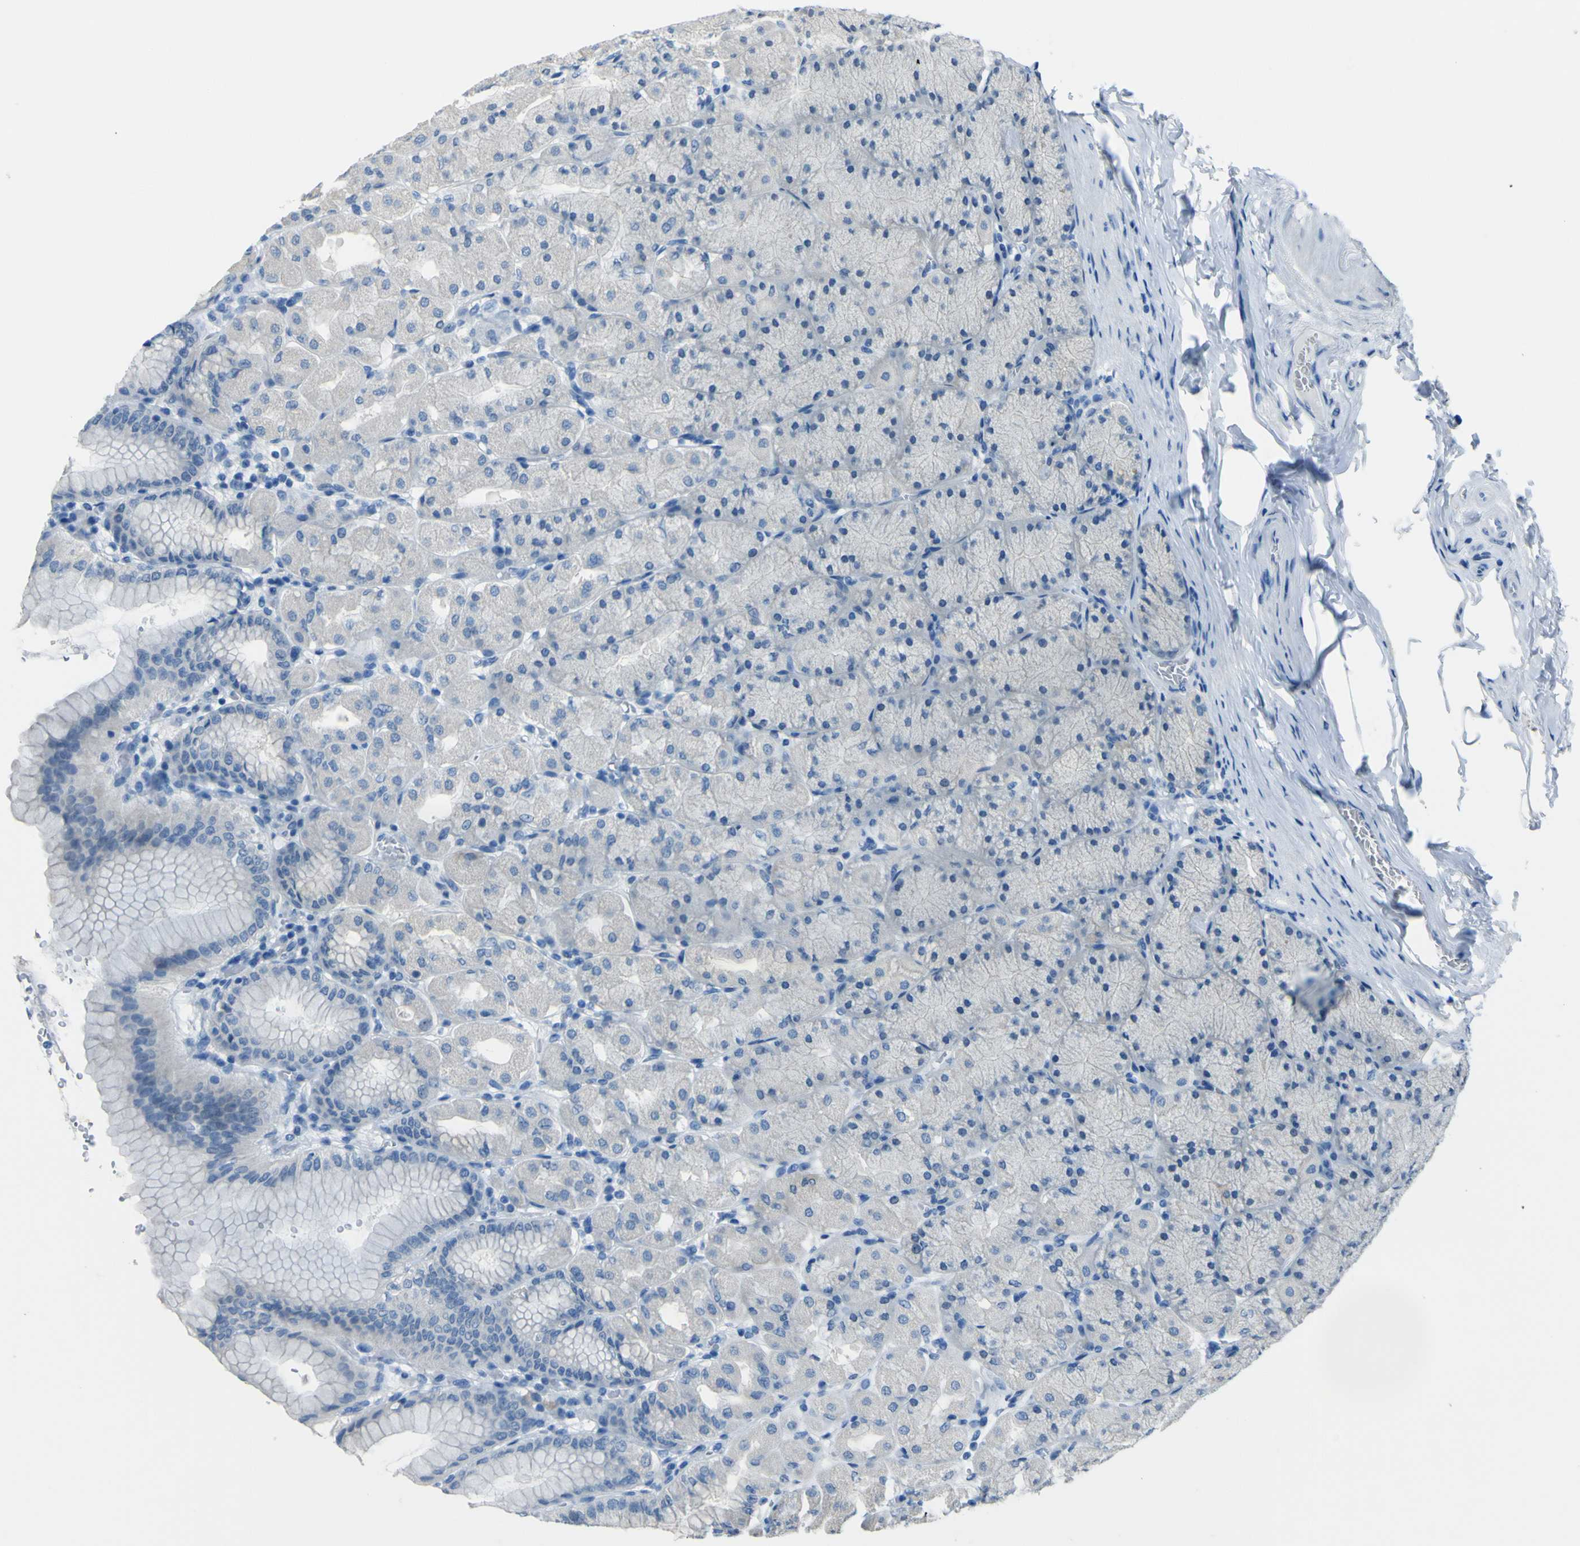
{"staining": {"intensity": "negative", "quantity": "none", "location": "none"}, "tissue": "stomach", "cell_type": "Glandular cells", "image_type": "normal", "snomed": [{"axis": "morphology", "description": "Normal tissue, NOS"}, {"axis": "topography", "description": "Stomach, upper"}], "caption": "Immunohistochemistry (IHC) histopathology image of unremarkable human stomach stained for a protein (brown), which exhibits no staining in glandular cells. Brightfield microscopy of immunohistochemistry (IHC) stained with DAB (brown) and hematoxylin (blue), captured at high magnification.", "gene": "PHKG1", "patient": {"sex": "female", "age": 56}}